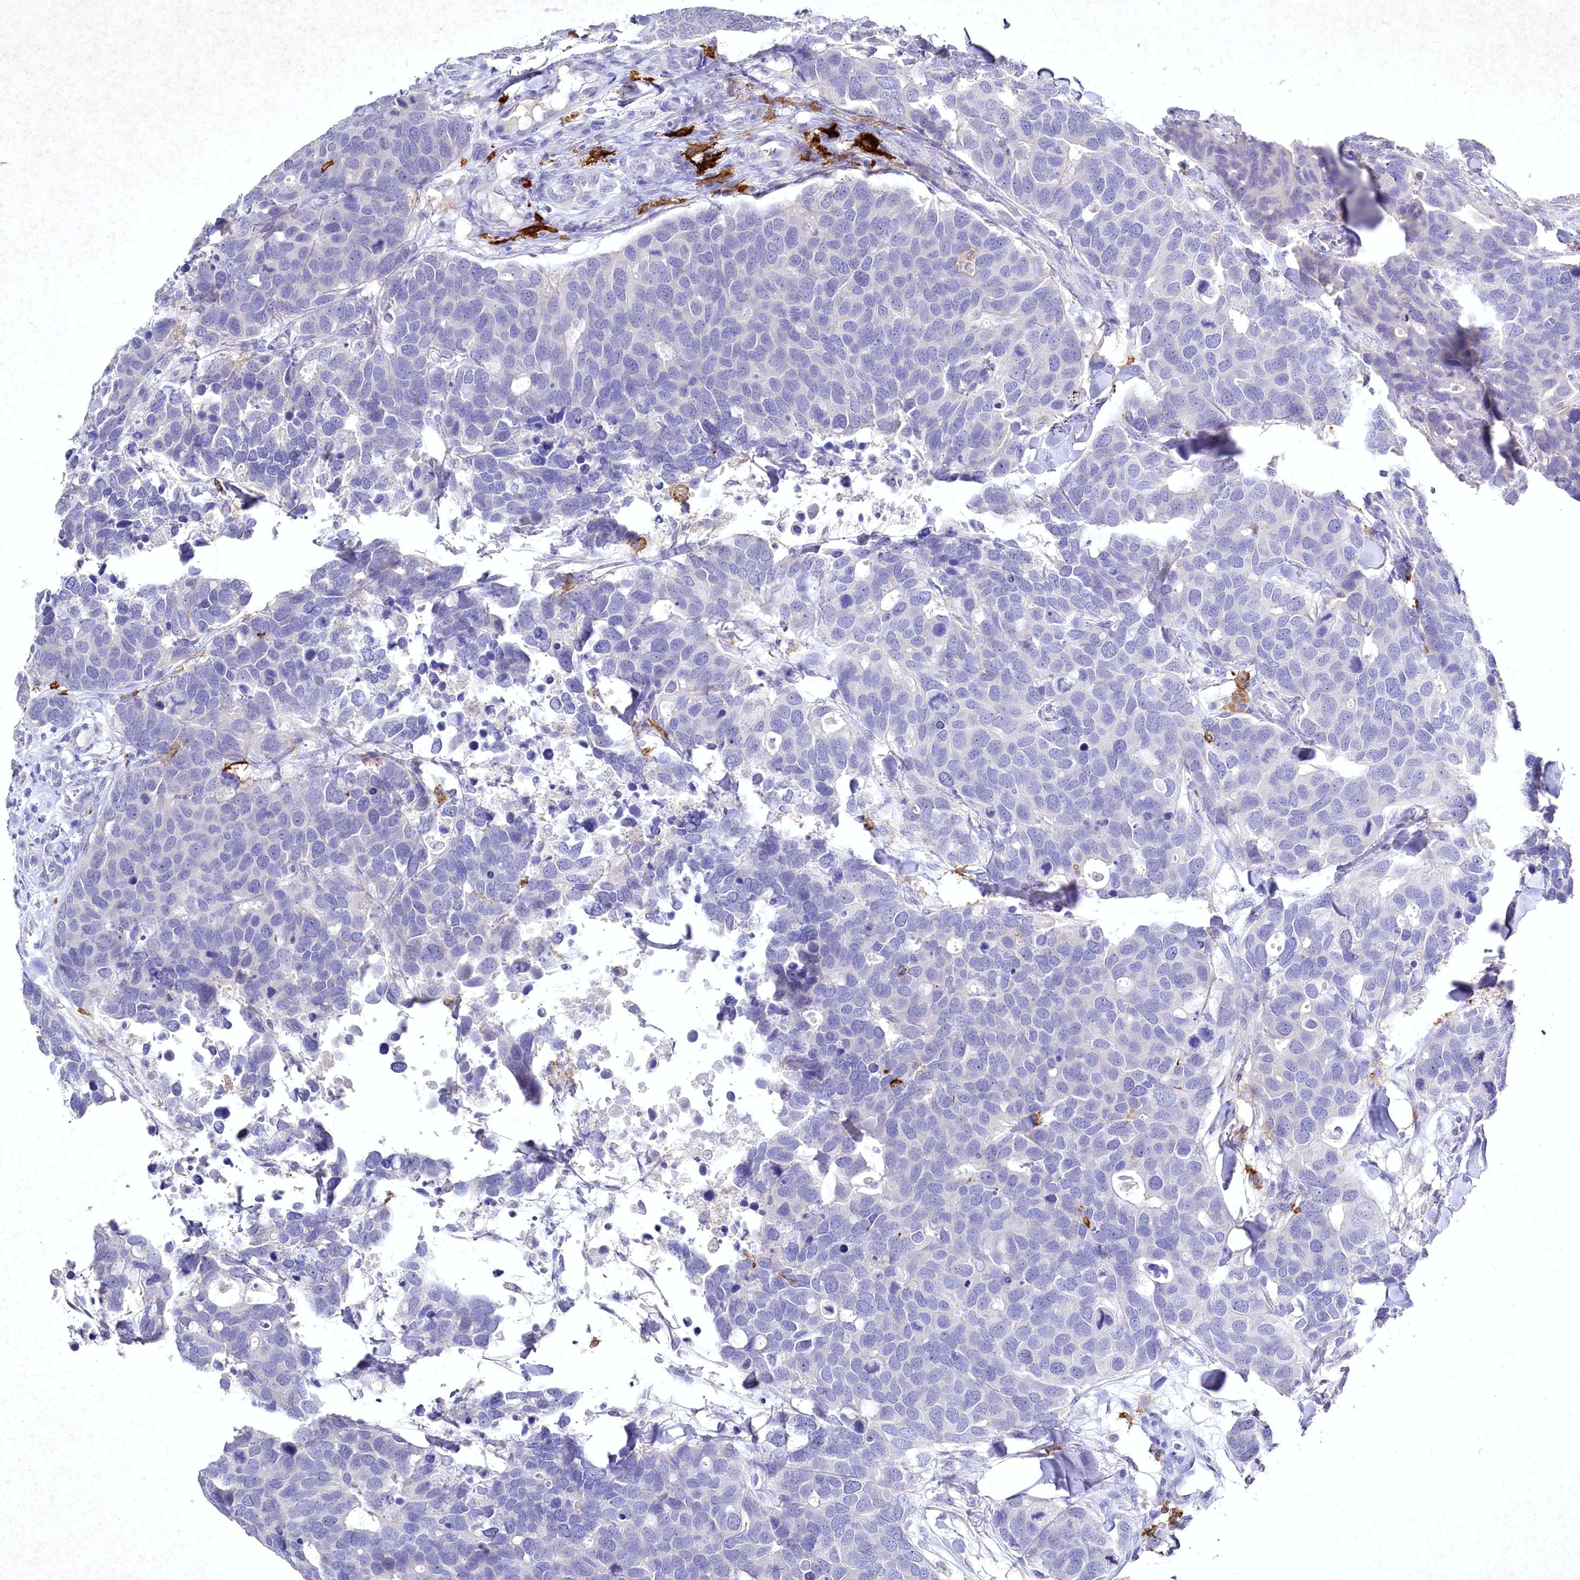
{"staining": {"intensity": "negative", "quantity": "none", "location": "none"}, "tissue": "breast cancer", "cell_type": "Tumor cells", "image_type": "cancer", "snomed": [{"axis": "morphology", "description": "Duct carcinoma"}, {"axis": "topography", "description": "Breast"}], "caption": "Breast cancer (infiltrating ductal carcinoma) stained for a protein using immunohistochemistry (IHC) shows no expression tumor cells.", "gene": "CLEC4M", "patient": {"sex": "female", "age": 83}}